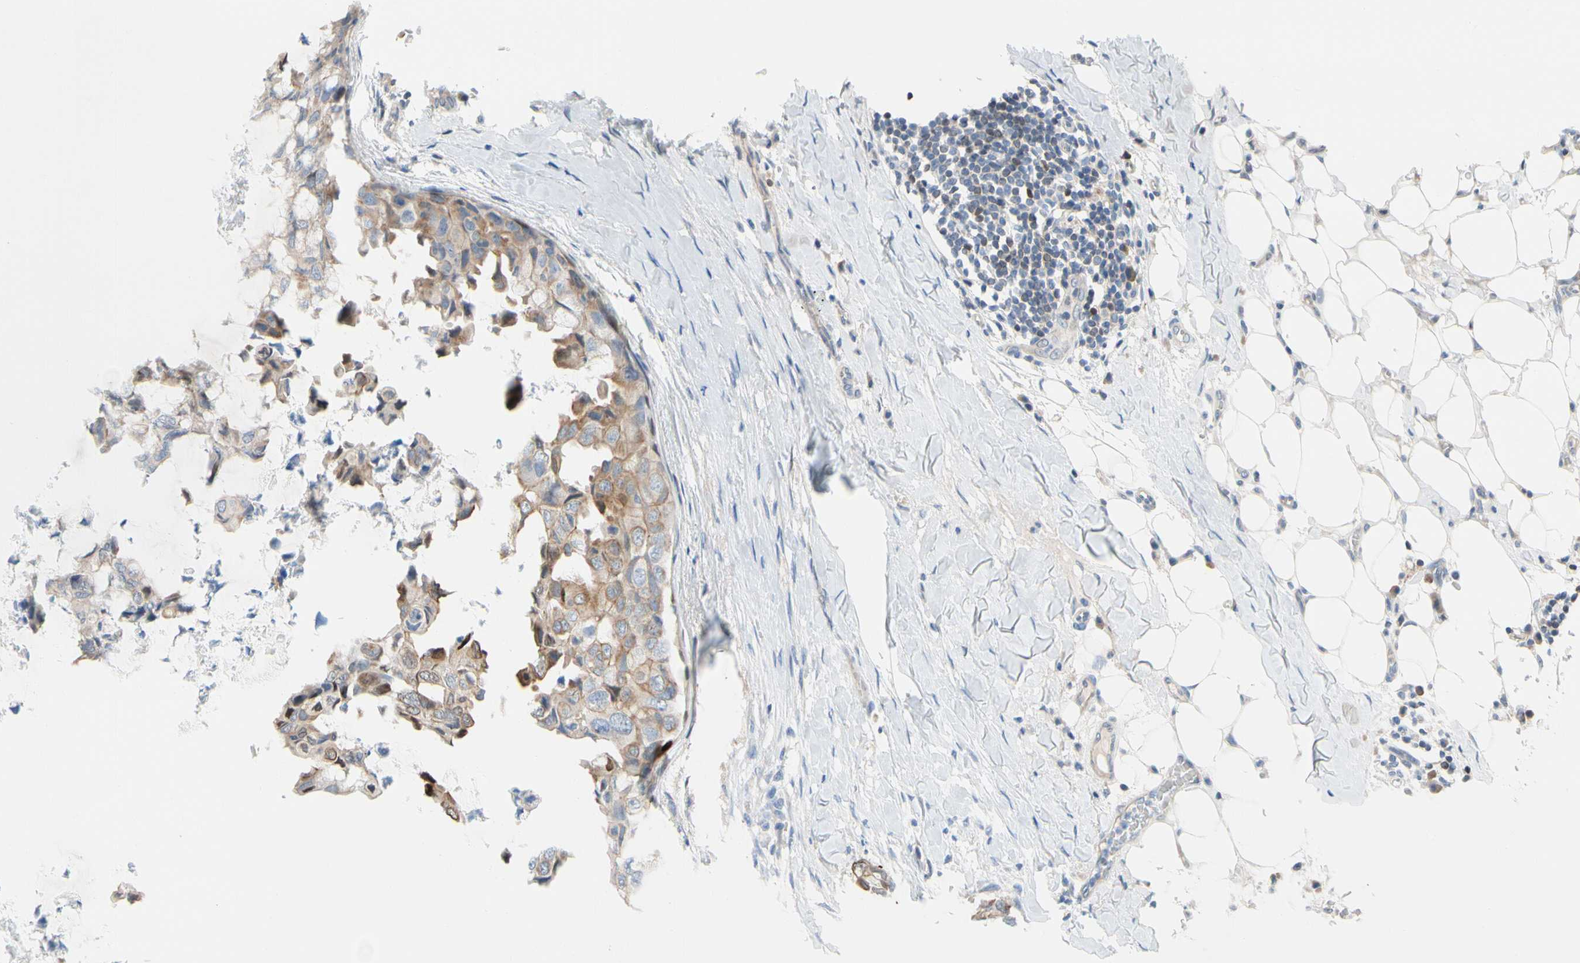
{"staining": {"intensity": "weak", "quantity": ">75%", "location": "cytoplasmic/membranous"}, "tissue": "breast cancer", "cell_type": "Tumor cells", "image_type": "cancer", "snomed": [{"axis": "morphology", "description": "Duct carcinoma"}, {"axis": "topography", "description": "Breast"}], "caption": "Immunohistochemical staining of breast cancer displays weak cytoplasmic/membranous protein expression in about >75% of tumor cells.", "gene": "ZNF132", "patient": {"sex": "female", "age": 40}}